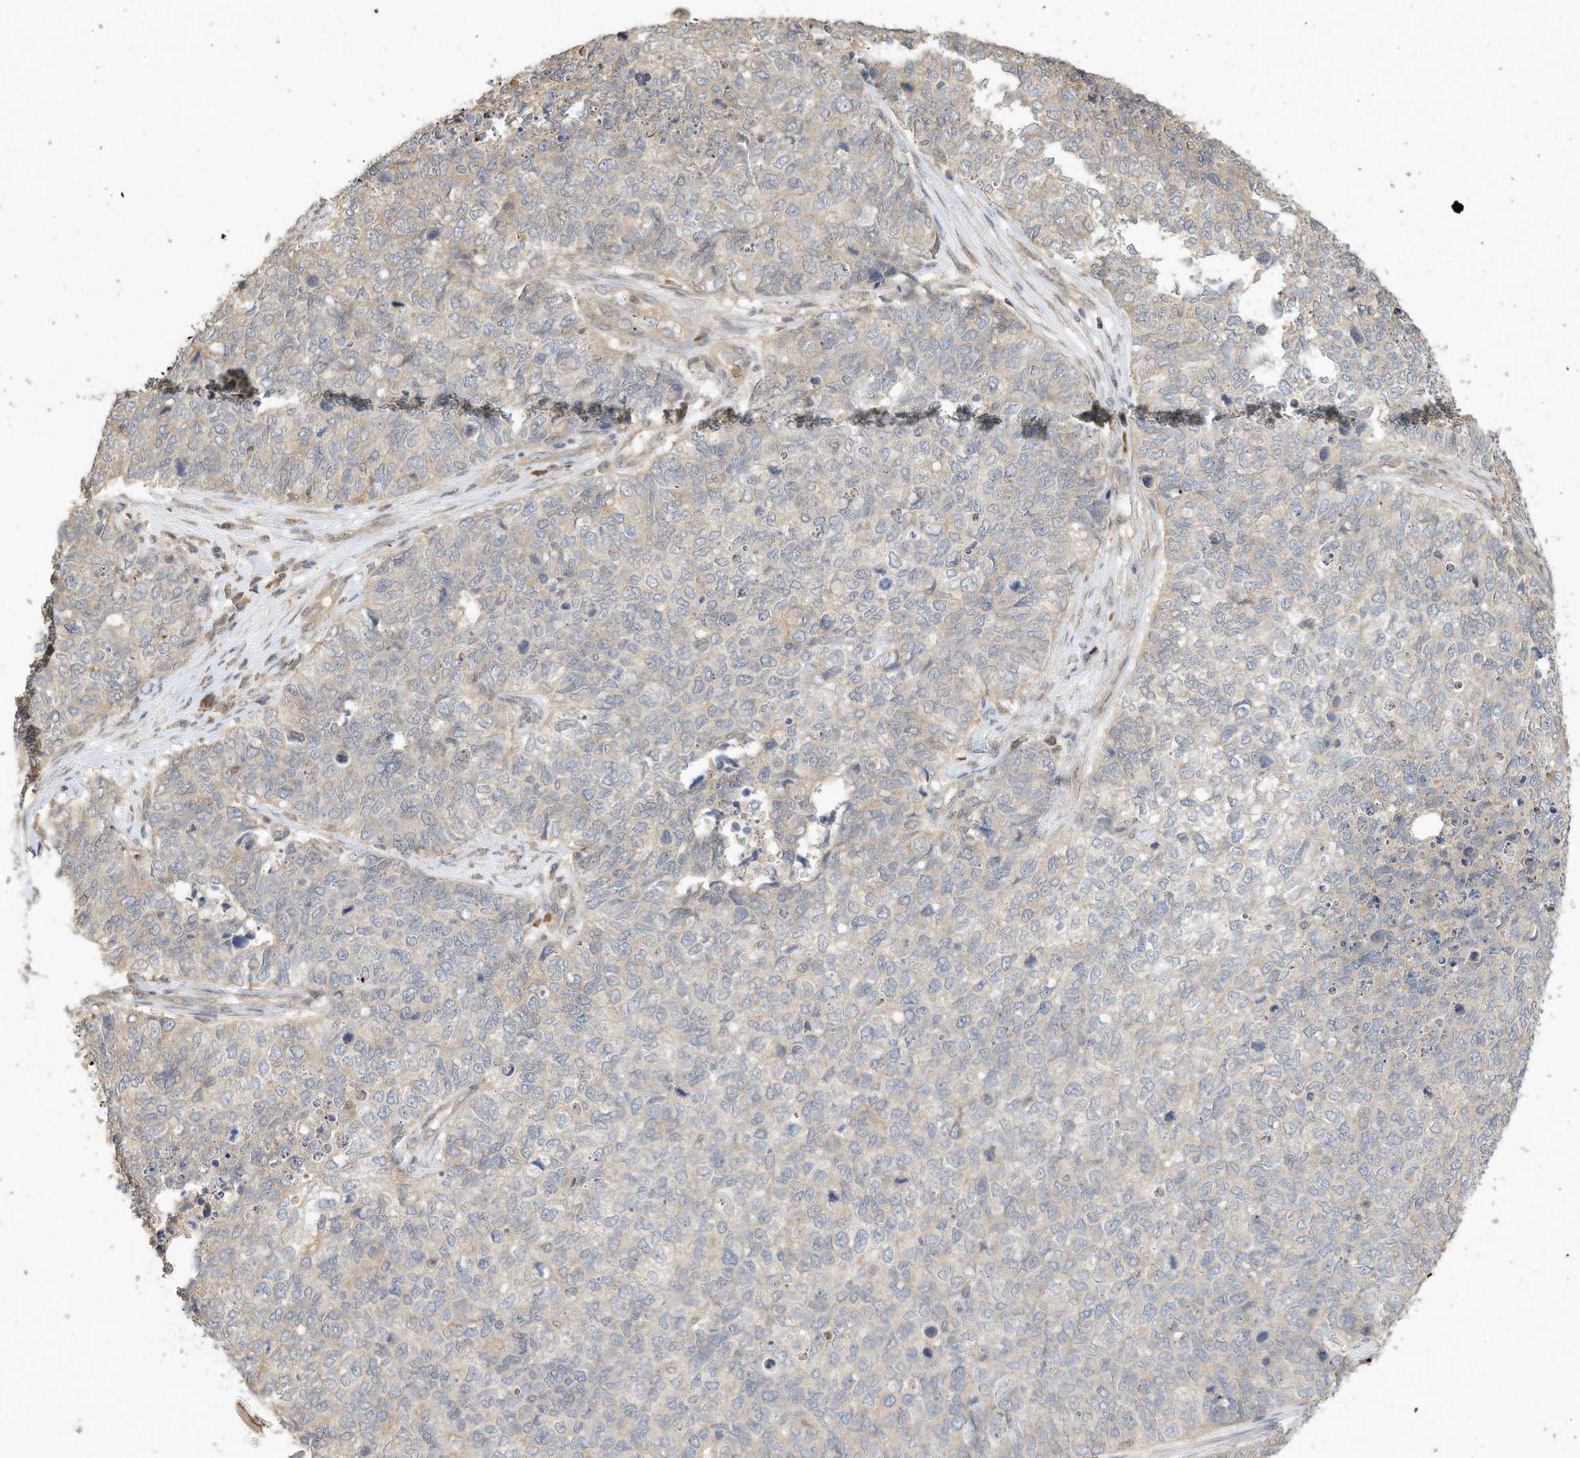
{"staining": {"intensity": "negative", "quantity": "none", "location": "none"}, "tissue": "cervical cancer", "cell_type": "Tumor cells", "image_type": "cancer", "snomed": [{"axis": "morphology", "description": "Squamous cell carcinoma, NOS"}, {"axis": "topography", "description": "Cervix"}], "caption": "Cervical cancer (squamous cell carcinoma) stained for a protein using immunohistochemistry reveals no positivity tumor cells.", "gene": "OFD1", "patient": {"sex": "female", "age": 63}}